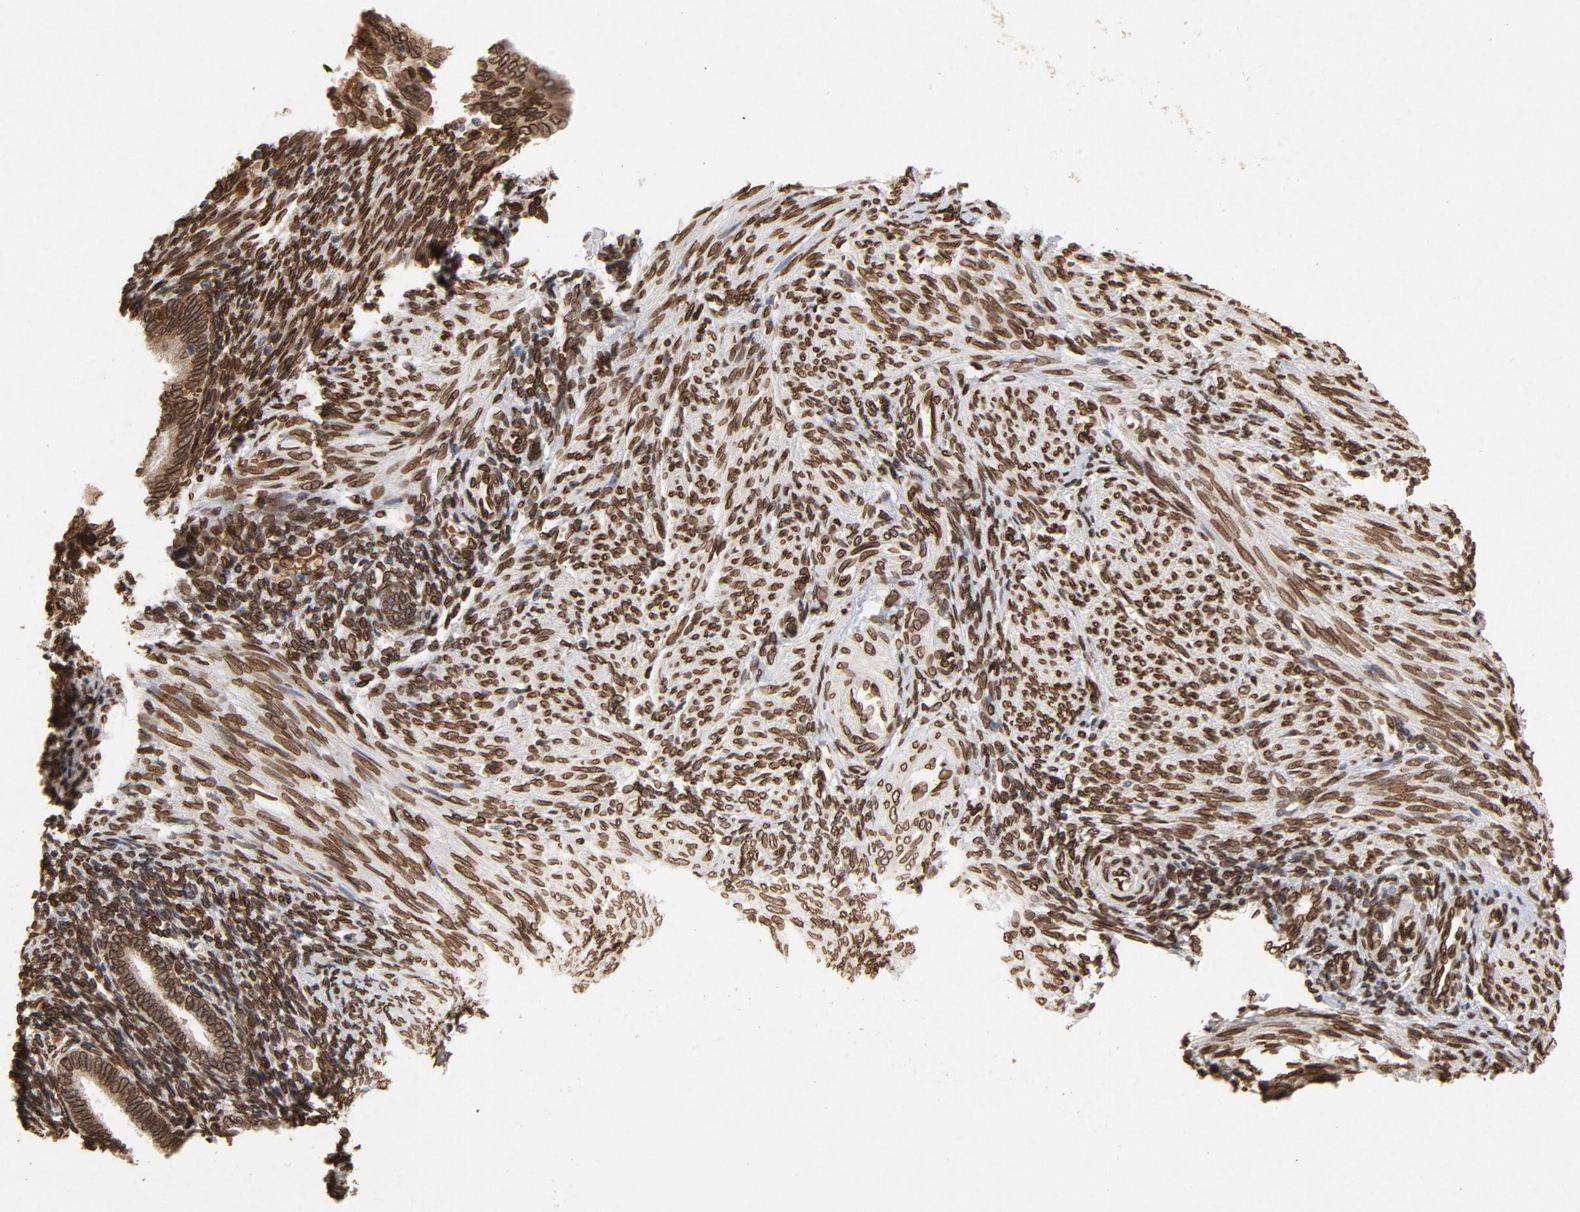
{"staining": {"intensity": "strong", "quantity": ">75%", "location": "cytoplasmic/membranous,nuclear"}, "tissue": "endometrium", "cell_type": "Cells in endometrial stroma", "image_type": "normal", "snomed": [{"axis": "morphology", "description": "Normal tissue, NOS"}, {"axis": "topography", "description": "Endometrium"}], "caption": "Immunohistochemistry (IHC) (DAB) staining of normal human endometrium exhibits strong cytoplasmic/membranous,nuclear protein positivity in approximately >75% of cells in endometrial stroma.", "gene": "LMNA", "patient": {"sex": "female", "age": 27}}